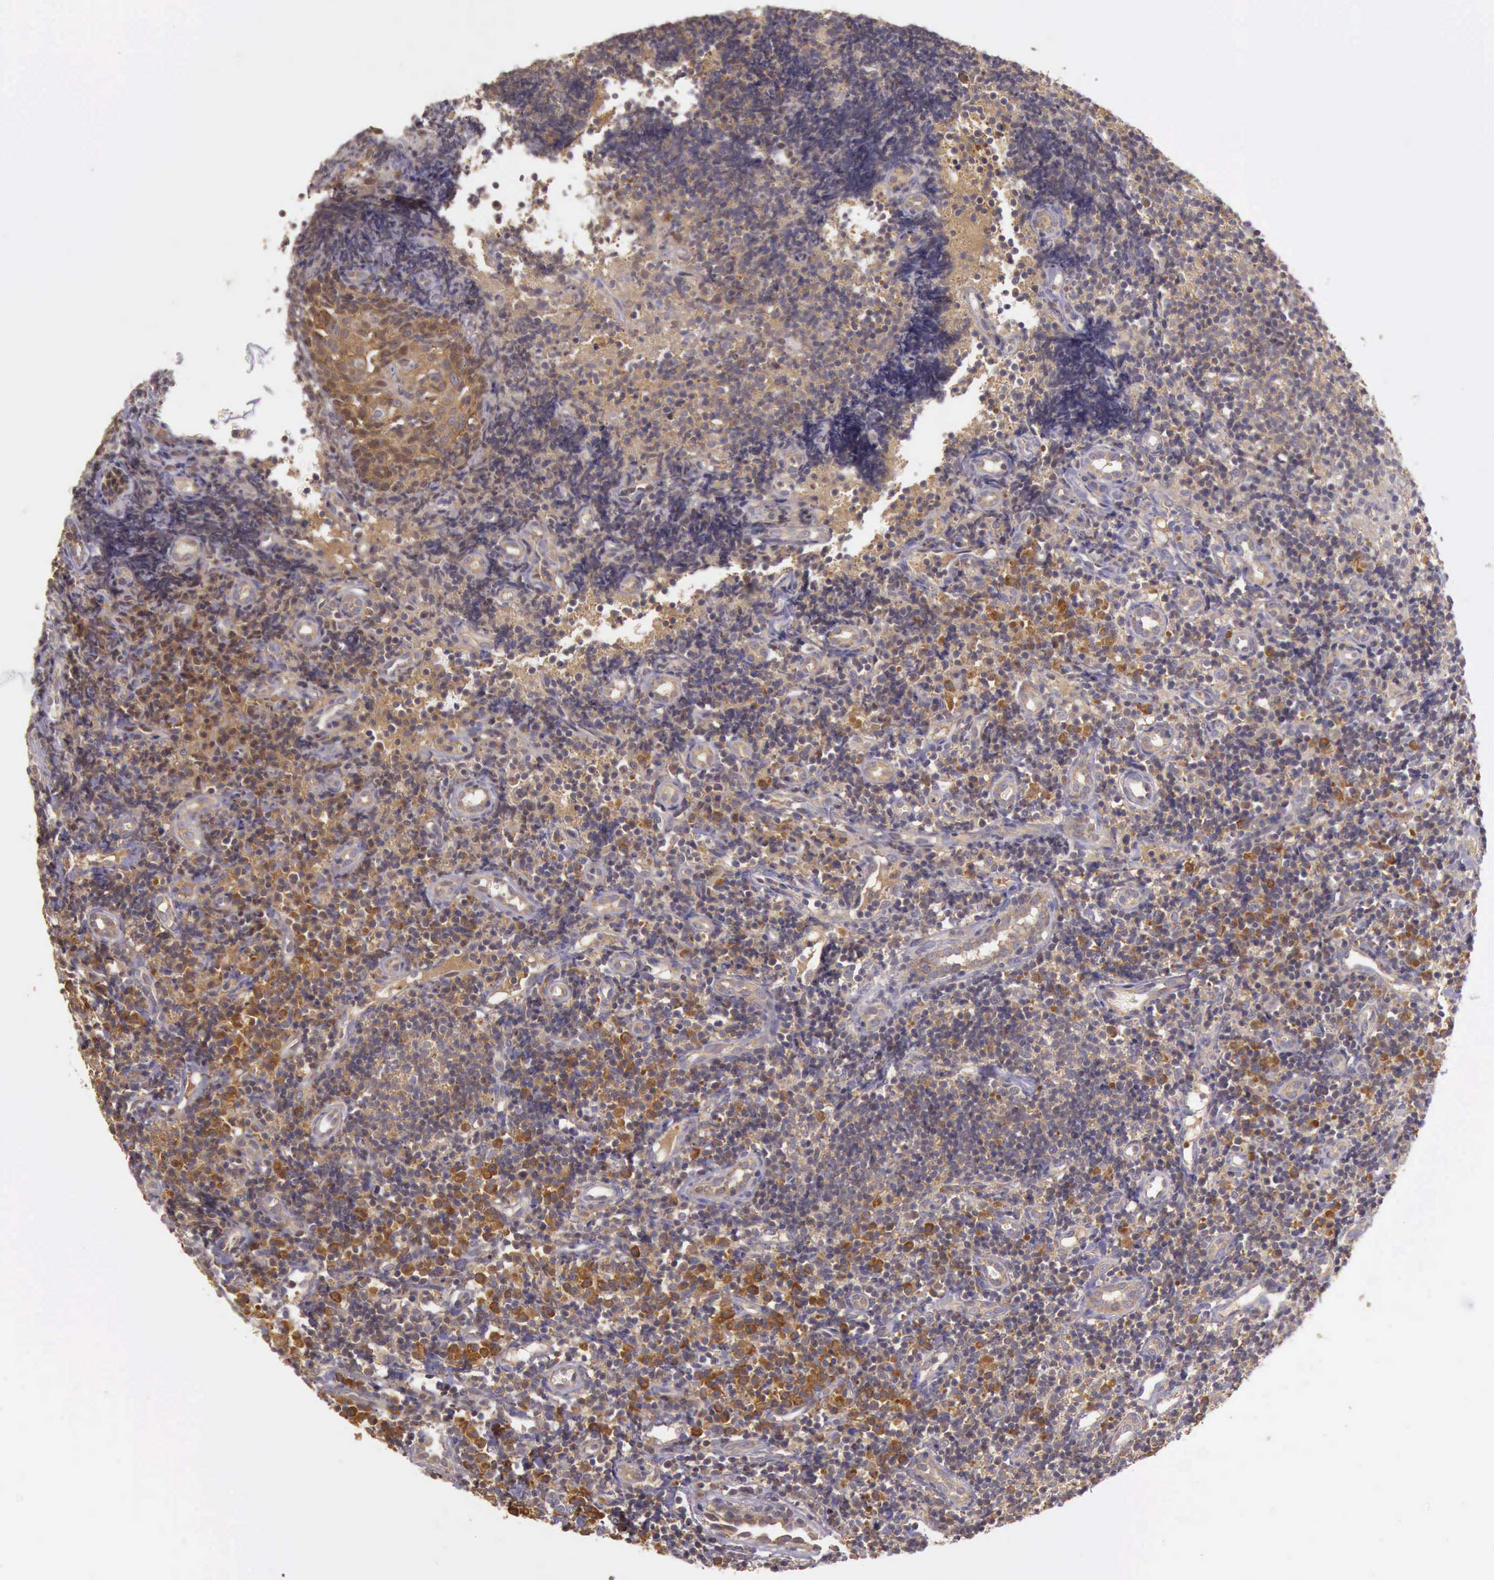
{"staining": {"intensity": "strong", "quantity": ">75%", "location": "cytoplasmic/membranous"}, "tissue": "tonsil", "cell_type": "Germinal center cells", "image_type": "normal", "snomed": [{"axis": "morphology", "description": "Normal tissue, NOS"}, {"axis": "topography", "description": "Tonsil"}], "caption": "High-magnification brightfield microscopy of normal tonsil stained with DAB (brown) and counterstained with hematoxylin (blue). germinal center cells exhibit strong cytoplasmic/membranous positivity is appreciated in approximately>75% of cells. Using DAB (brown) and hematoxylin (blue) stains, captured at high magnification using brightfield microscopy.", "gene": "EIF5", "patient": {"sex": "female", "age": 58}}